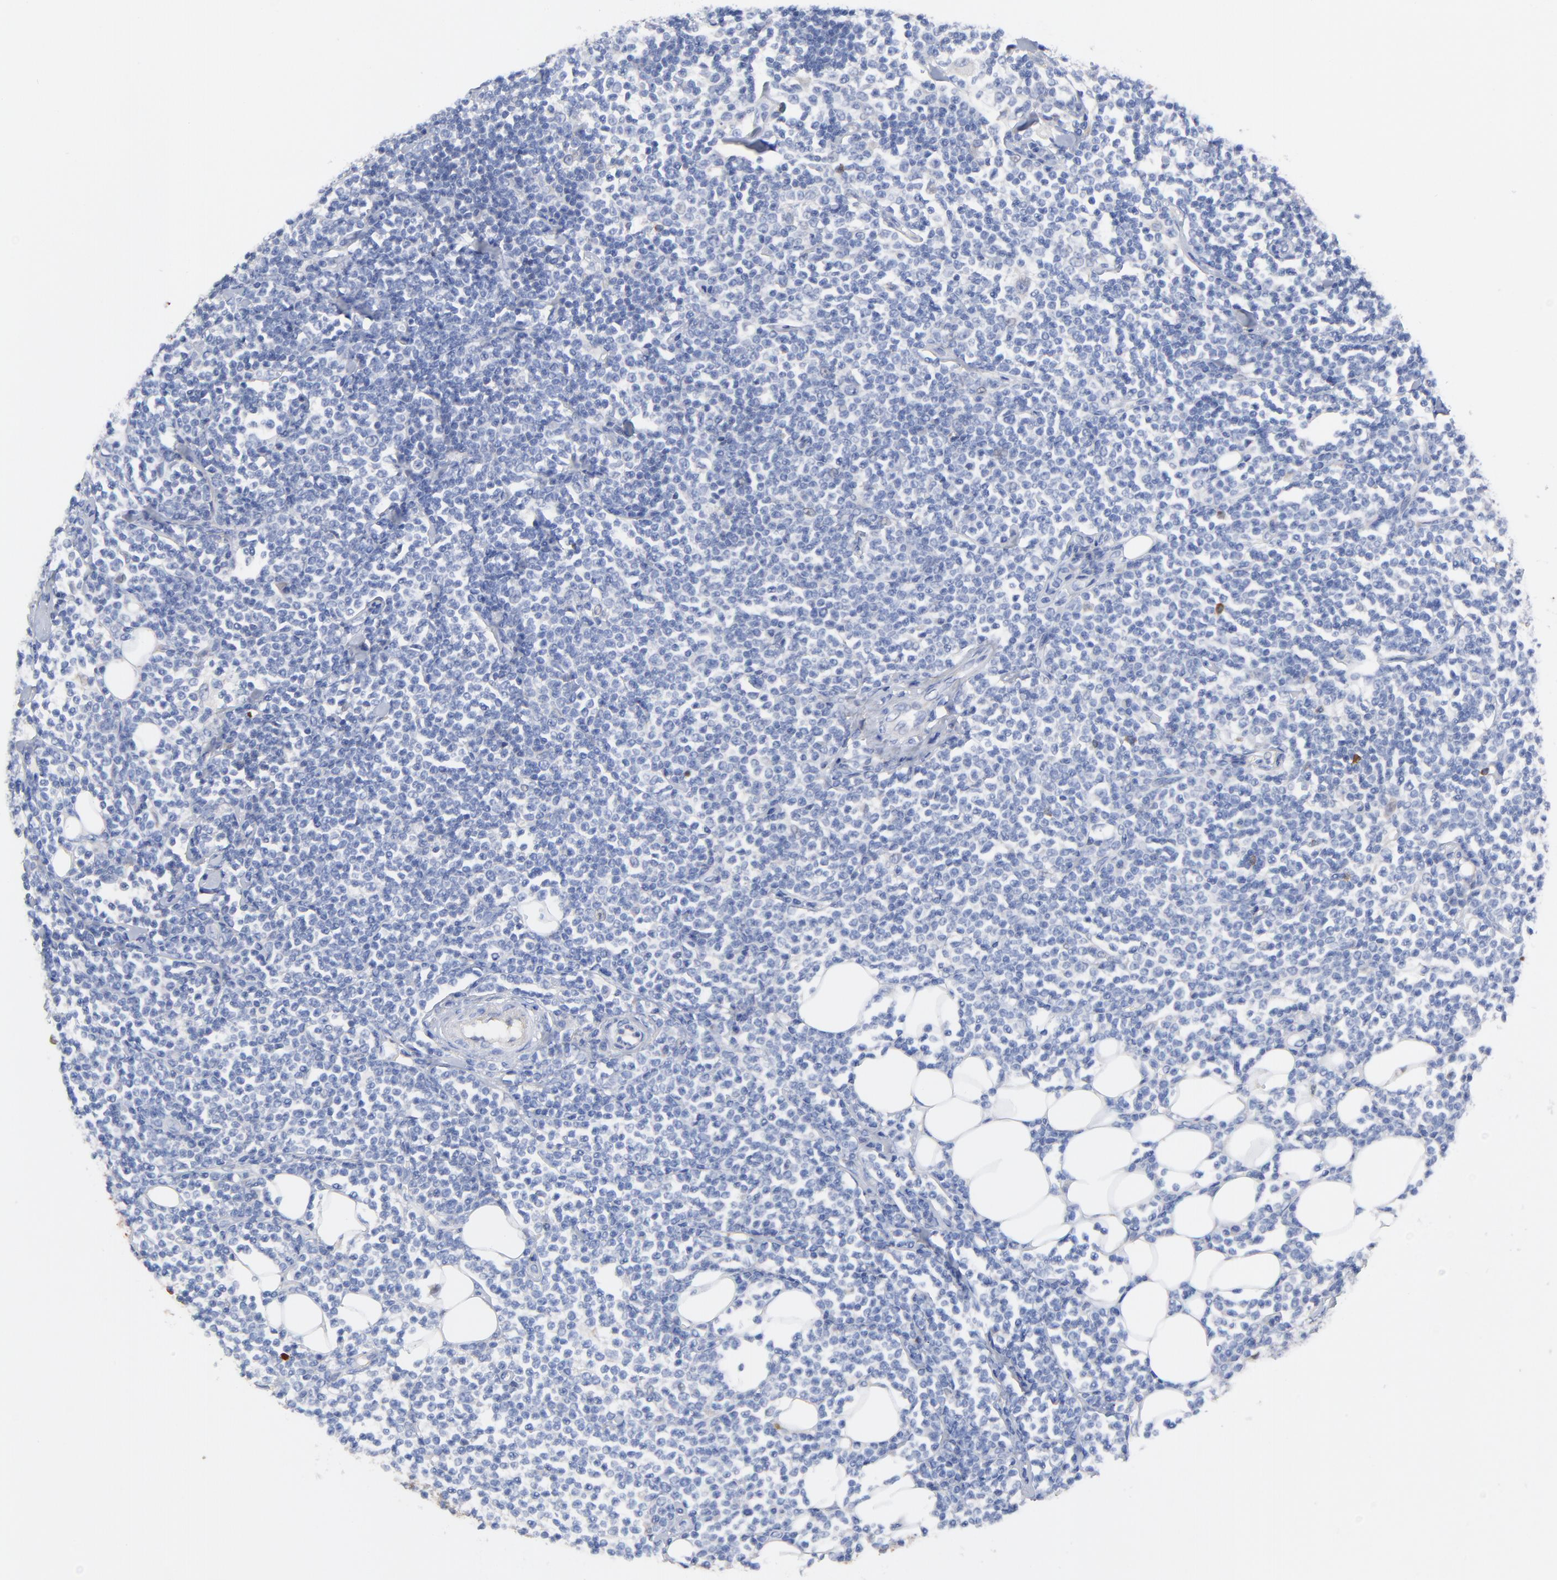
{"staining": {"intensity": "negative", "quantity": "none", "location": "none"}, "tissue": "lymphoma", "cell_type": "Tumor cells", "image_type": "cancer", "snomed": [{"axis": "morphology", "description": "Malignant lymphoma, non-Hodgkin's type, Low grade"}, {"axis": "topography", "description": "Soft tissue"}], "caption": "The photomicrograph reveals no staining of tumor cells in malignant lymphoma, non-Hodgkin's type (low-grade).", "gene": "IGLV3-10", "patient": {"sex": "male", "age": 92}}